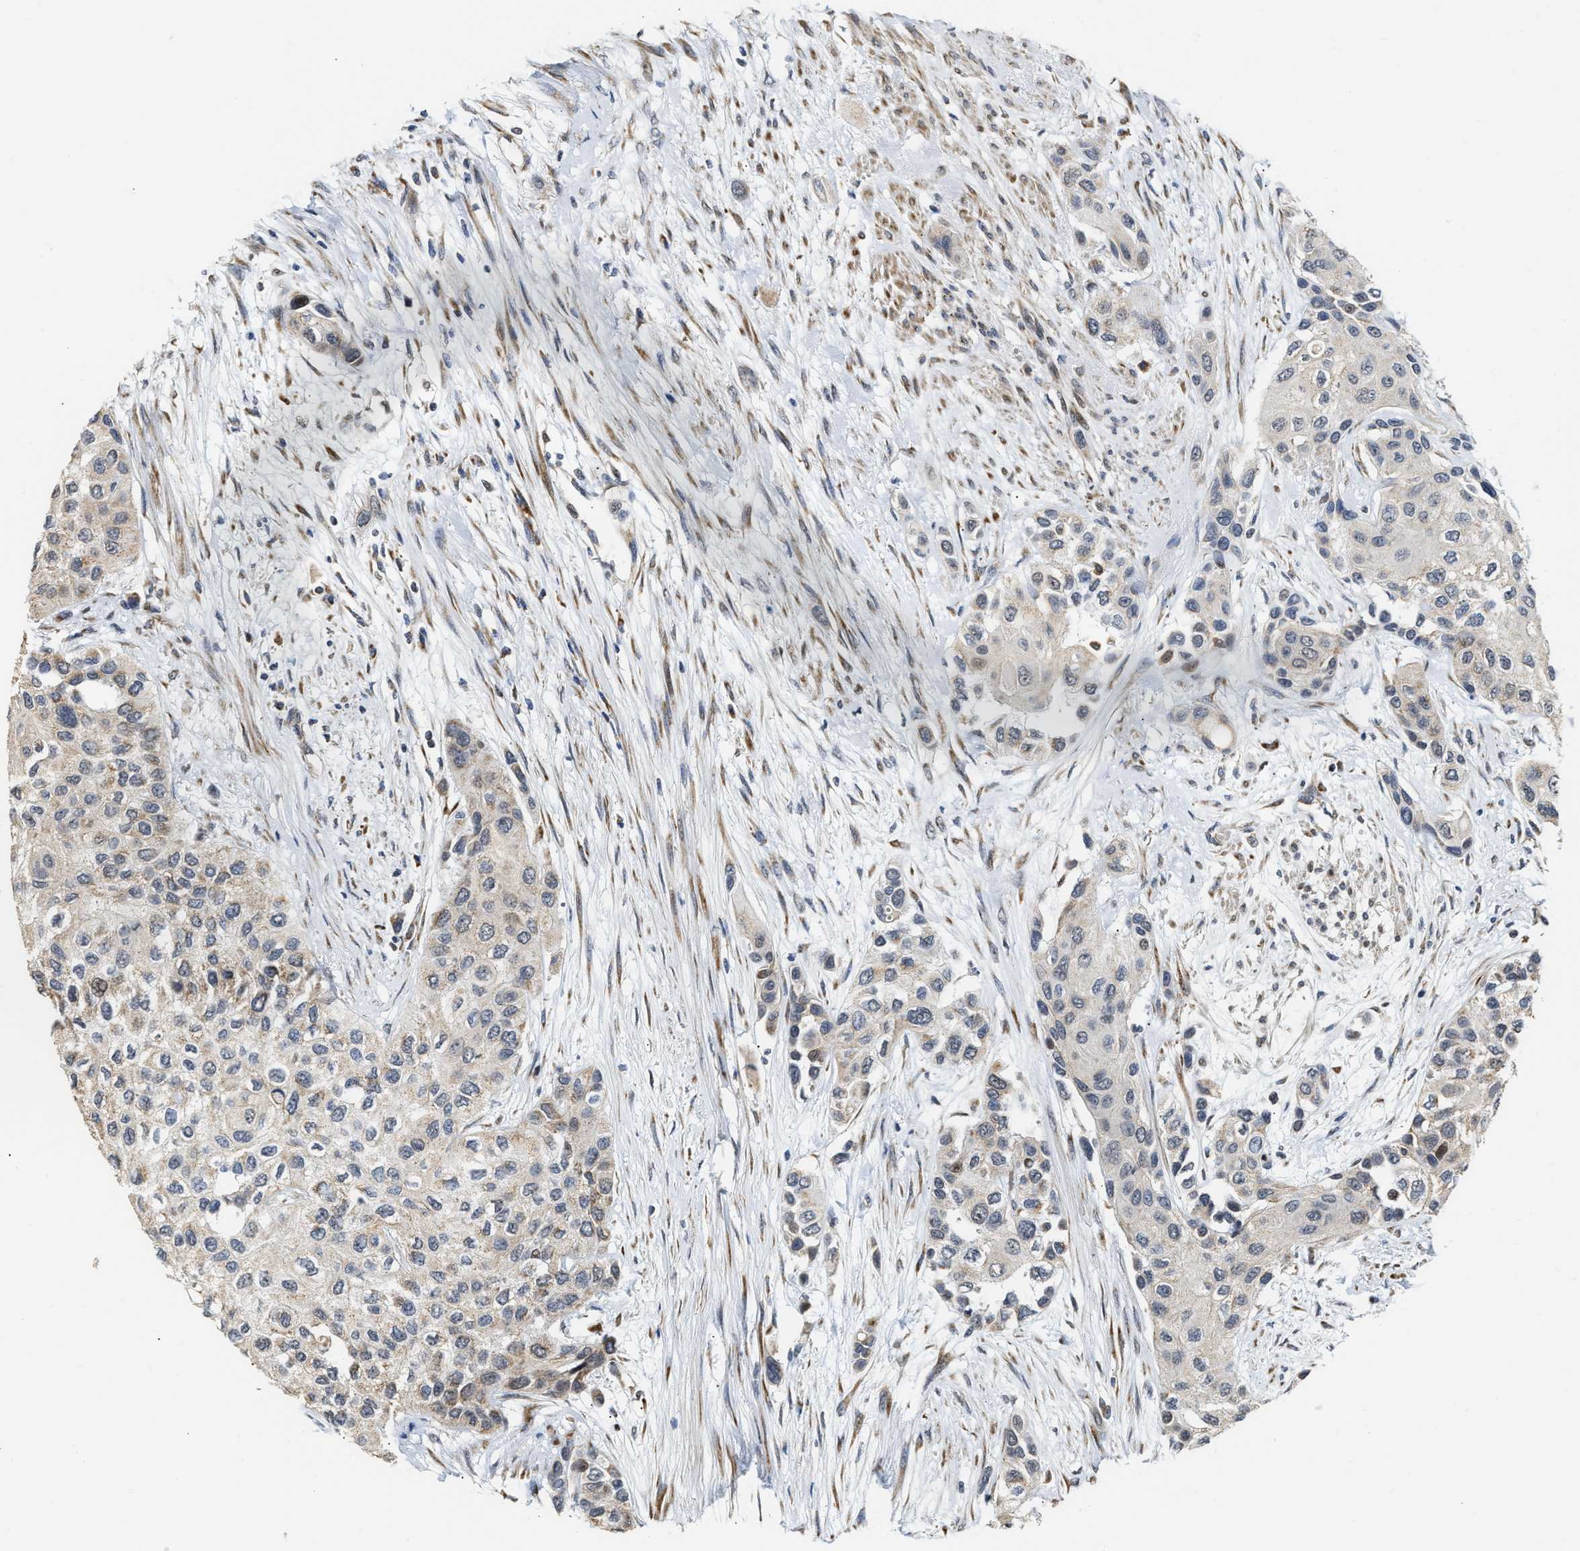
{"staining": {"intensity": "weak", "quantity": "25%-75%", "location": "cytoplasmic/membranous"}, "tissue": "urothelial cancer", "cell_type": "Tumor cells", "image_type": "cancer", "snomed": [{"axis": "morphology", "description": "Urothelial carcinoma, High grade"}, {"axis": "topography", "description": "Urinary bladder"}], "caption": "The image shows staining of urothelial cancer, revealing weak cytoplasmic/membranous protein expression (brown color) within tumor cells.", "gene": "DEPTOR", "patient": {"sex": "female", "age": 56}}